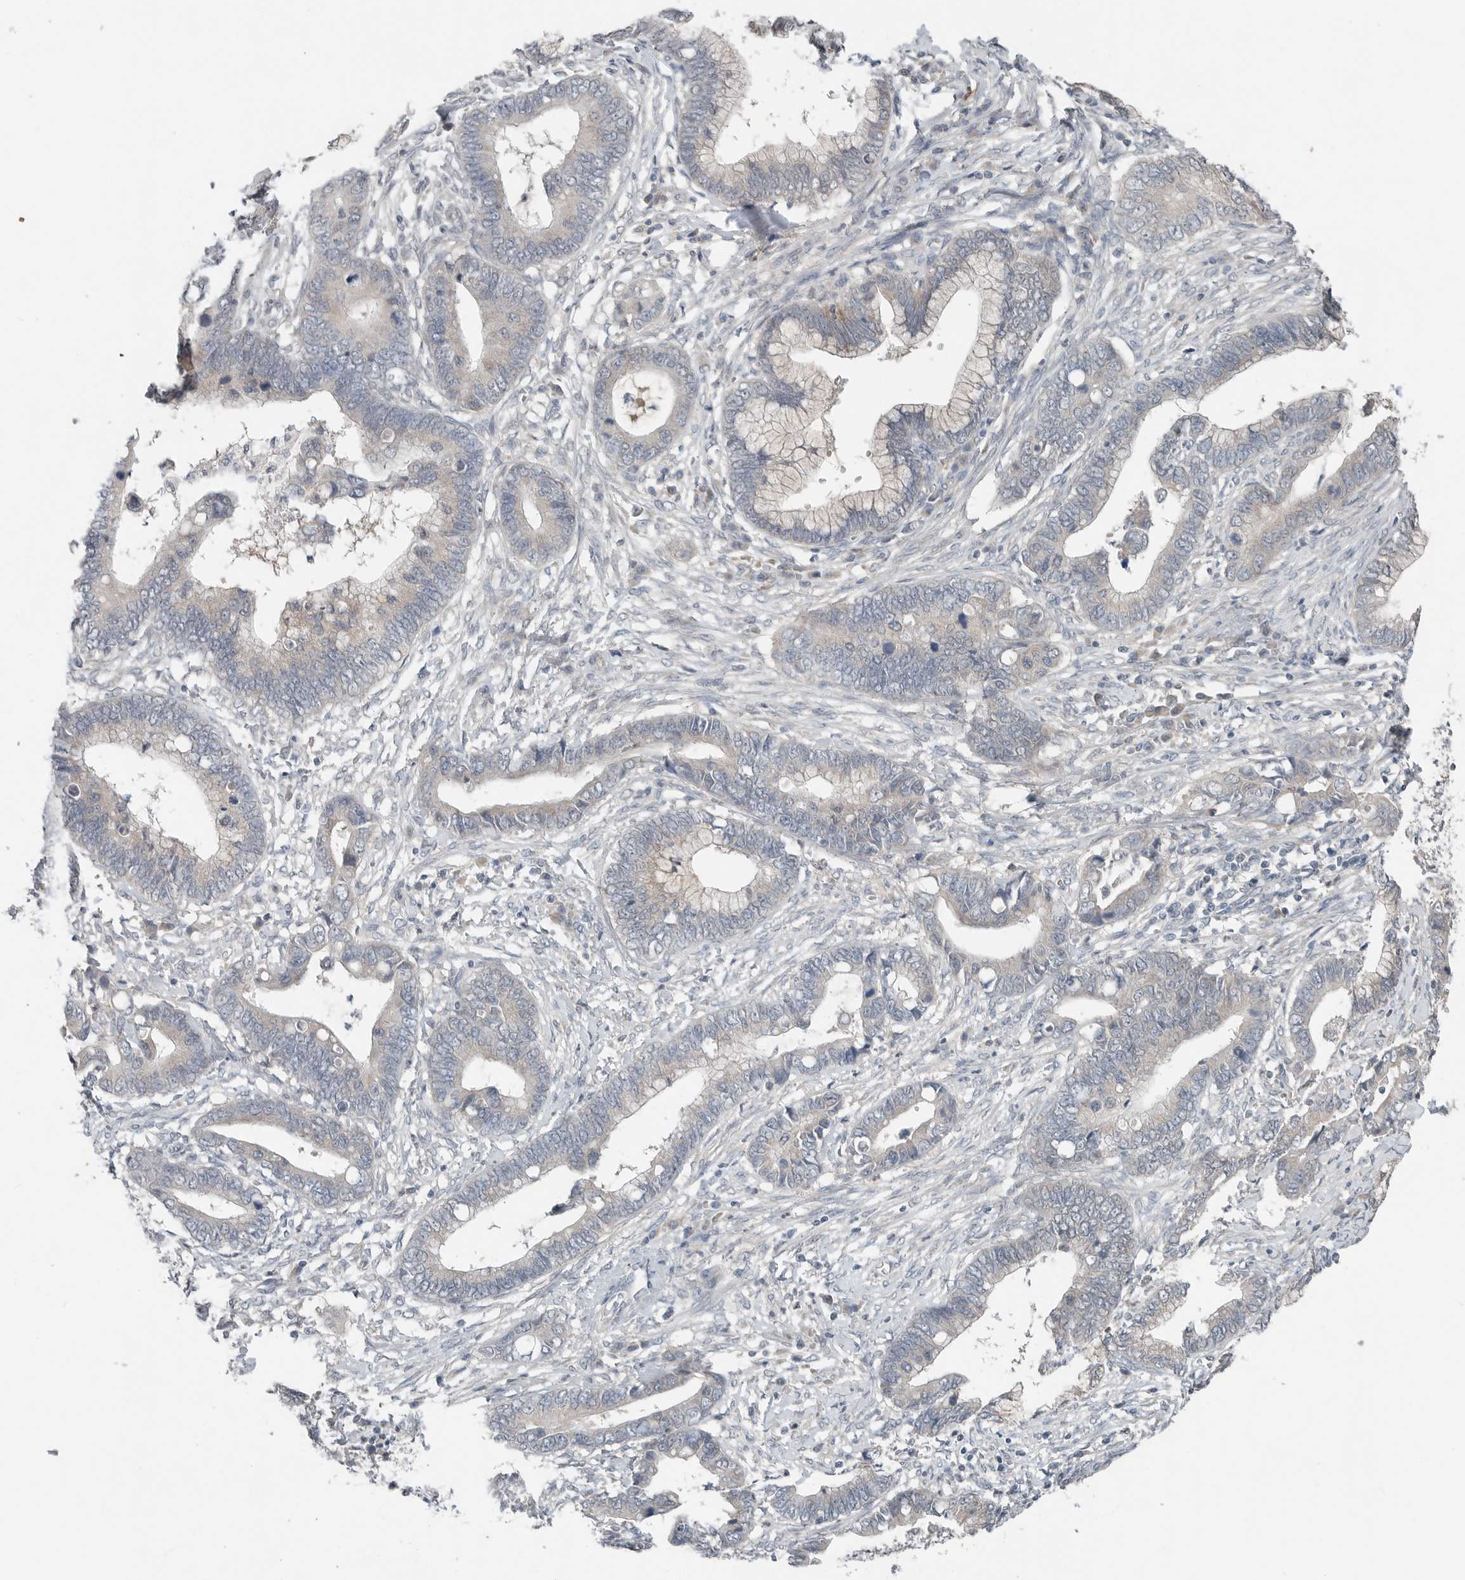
{"staining": {"intensity": "weak", "quantity": "25%-75%", "location": "cytoplasmic/membranous"}, "tissue": "cervical cancer", "cell_type": "Tumor cells", "image_type": "cancer", "snomed": [{"axis": "morphology", "description": "Adenocarcinoma, NOS"}, {"axis": "topography", "description": "Cervix"}], "caption": "Cervical cancer stained with a protein marker exhibits weak staining in tumor cells.", "gene": "FCRLB", "patient": {"sex": "female", "age": 44}}